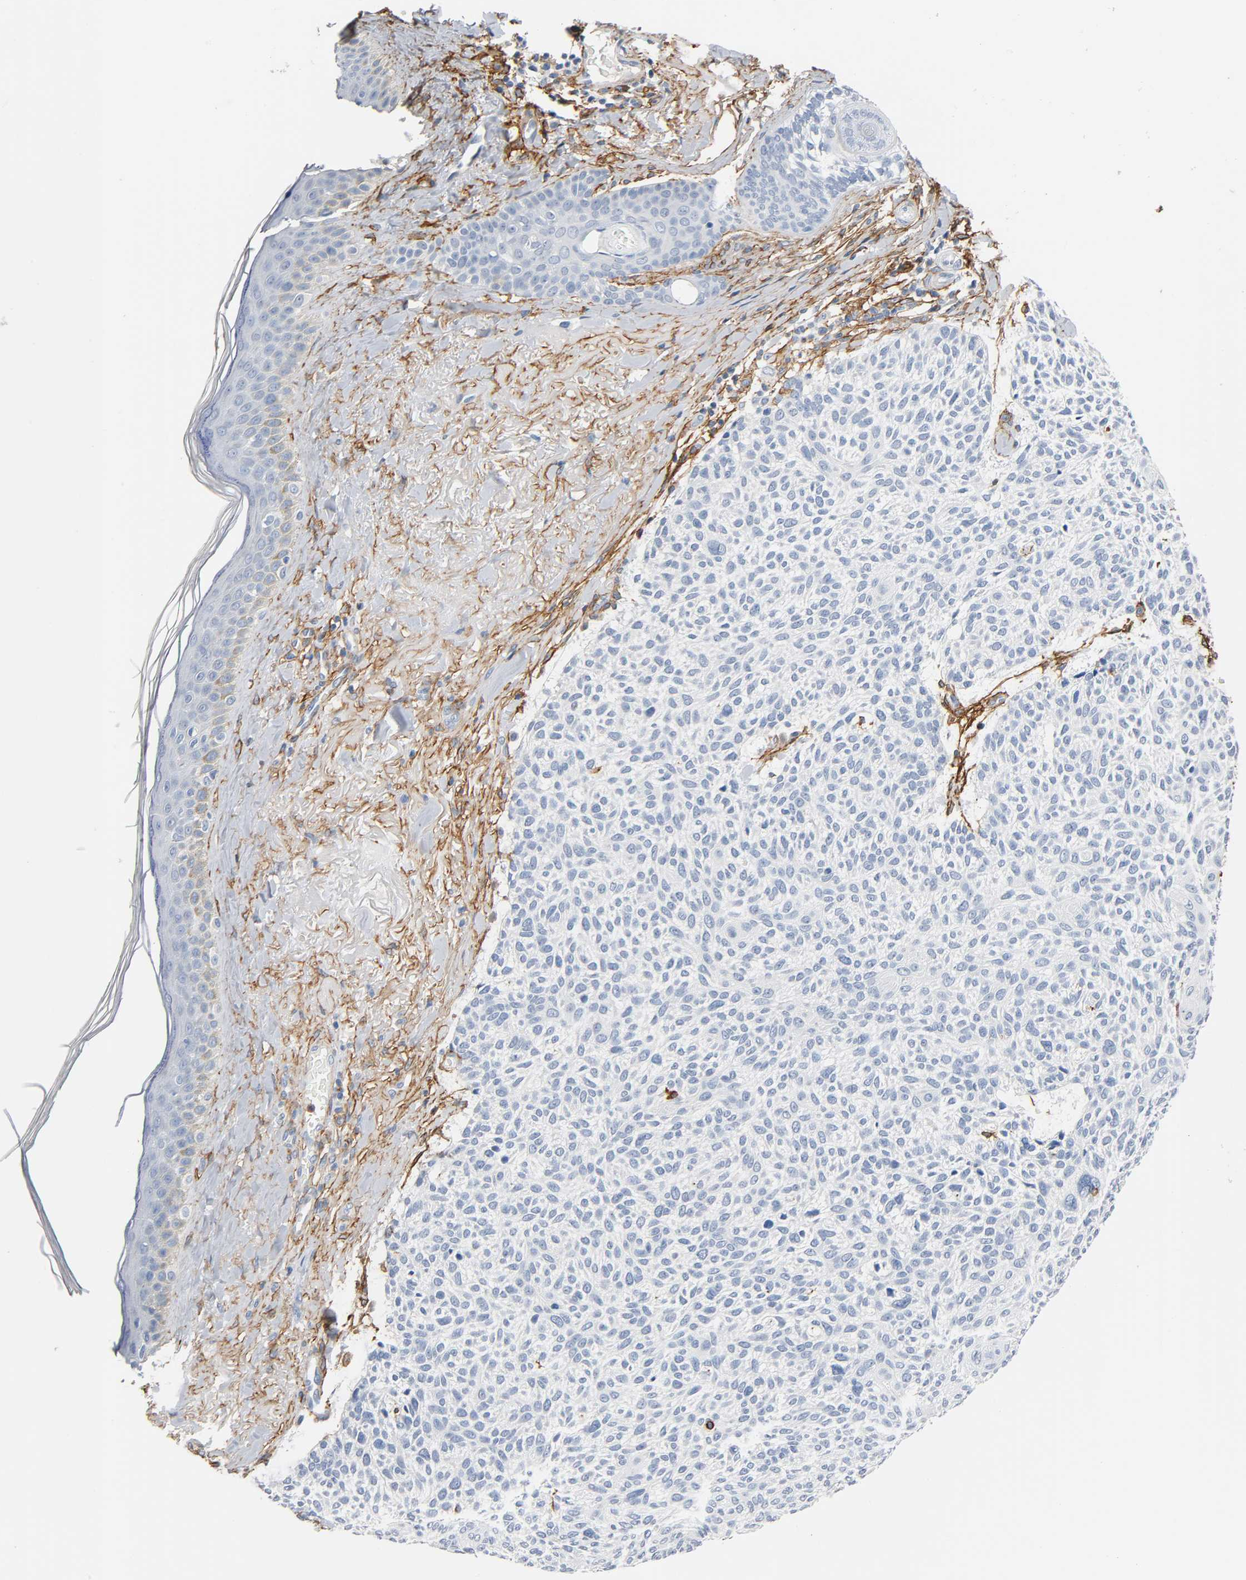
{"staining": {"intensity": "negative", "quantity": "none", "location": "none"}, "tissue": "skin cancer", "cell_type": "Tumor cells", "image_type": "cancer", "snomed": [{"axis": "morphology", "description": "Normal tissue, NOS"}, {"axis": "morphology", "description": "Basal cell carcinoma"}, {"axis": "topography", "description": "Skin"}], "caption": "High power microscopy histopathology image of an IHC micrograph of basal cell carcinoma (skin), revealing no significant expression in tumor cells.", "gene": "ANPEP", "patient": {"sex": "female", "age": 70}}